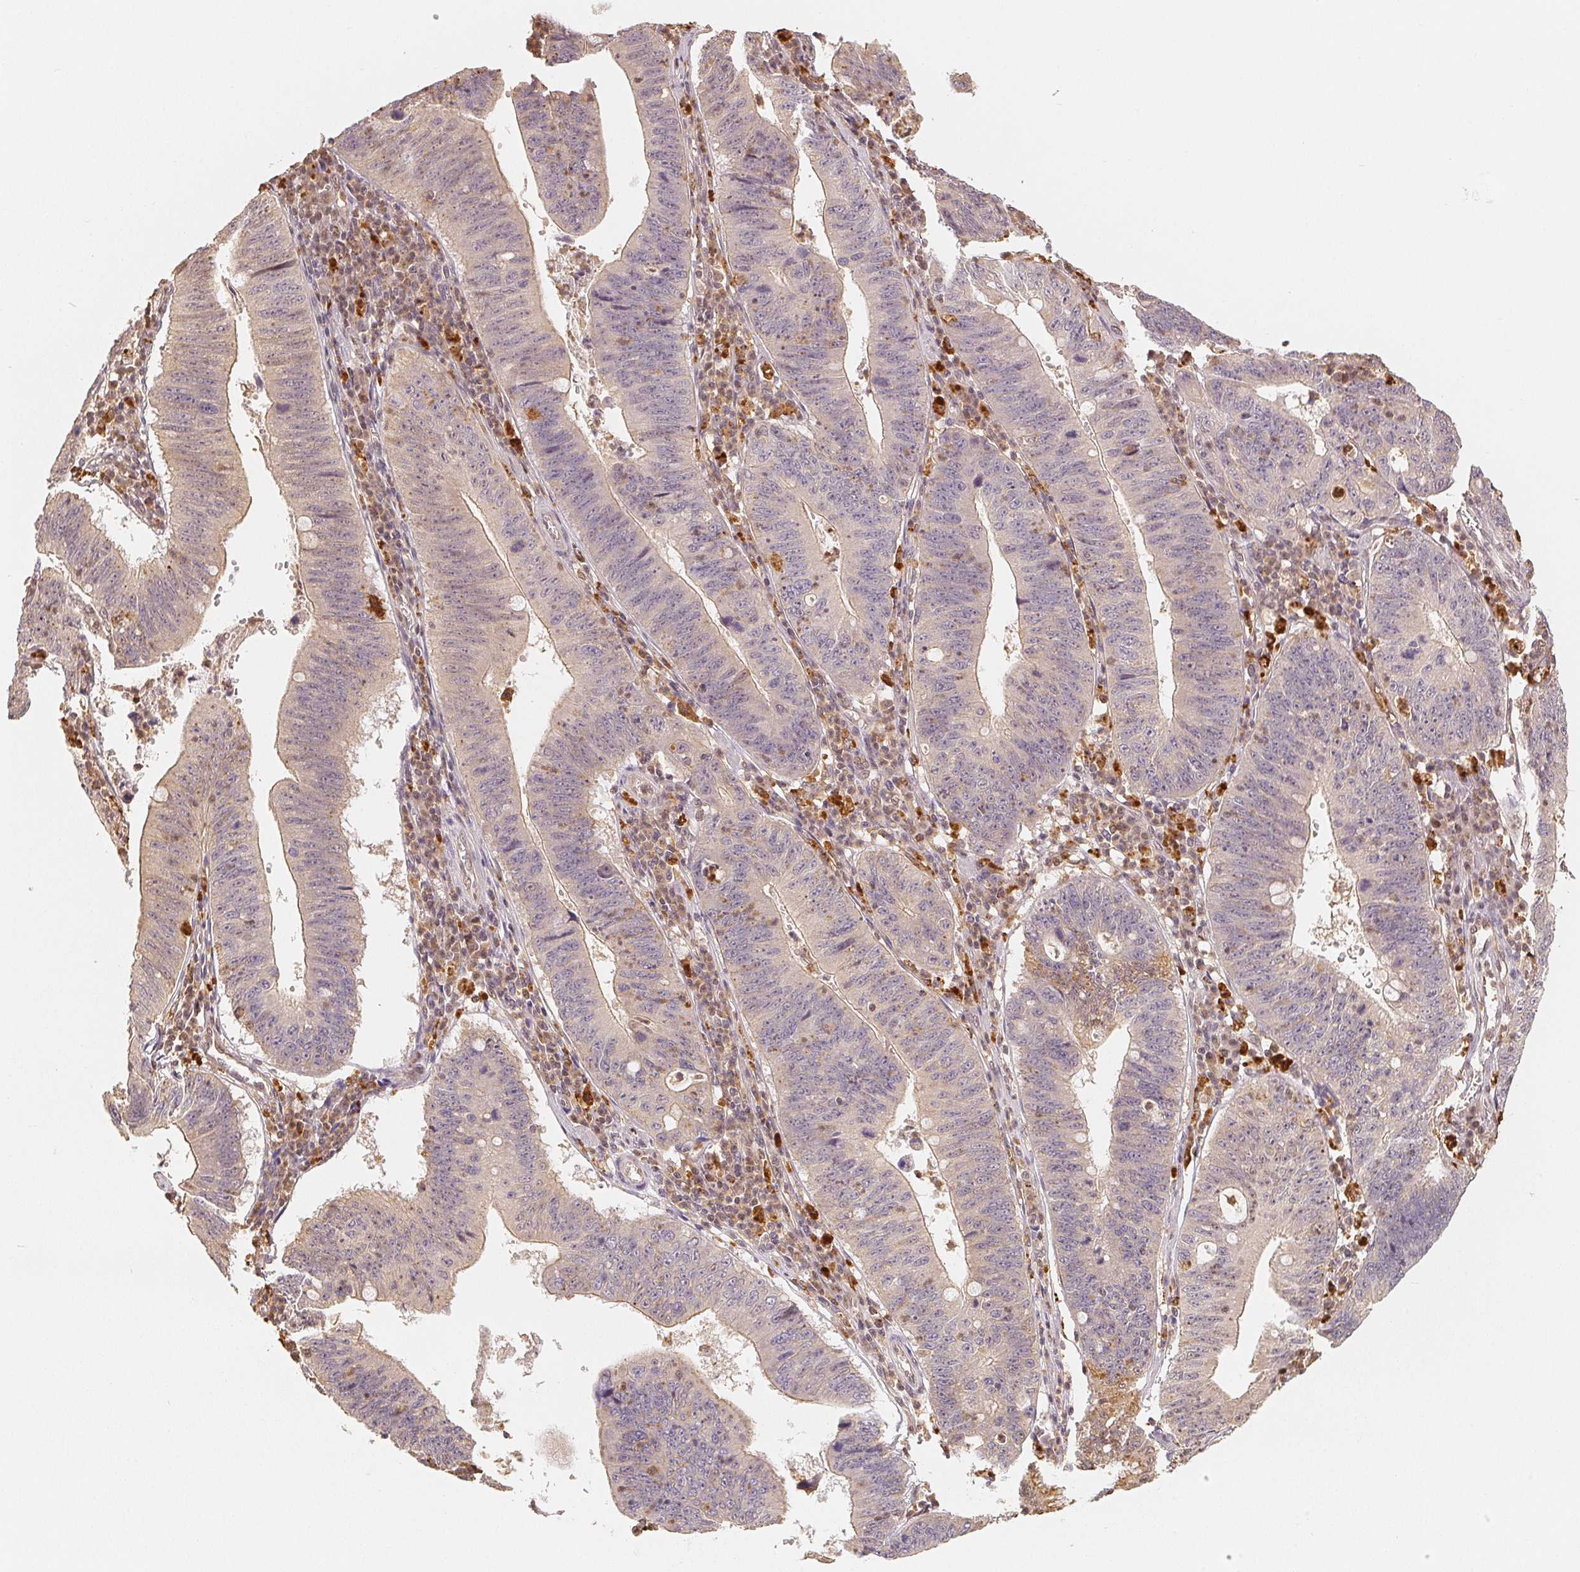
{"staining": {"intensity": "weak", "quantity": "<25%", "location": "cytoplasmic/membranous"}, "tissue": "stomach cancer", "cell_type": "Tumor cells", "image_type": "cancer", "snomed": [{"axis": "morphology", "description": "Adenocarcinoma, NOS"}, {"axis": "topography", "description": "Stomach"}], "caption": "The immunohistochemistry (IHC) photomicrograph has no significant expression in tumor cells of stomach adenocarcinoma tissue.", "gene": "GUSB", "patient": {"sex": "male", "age": 59}}